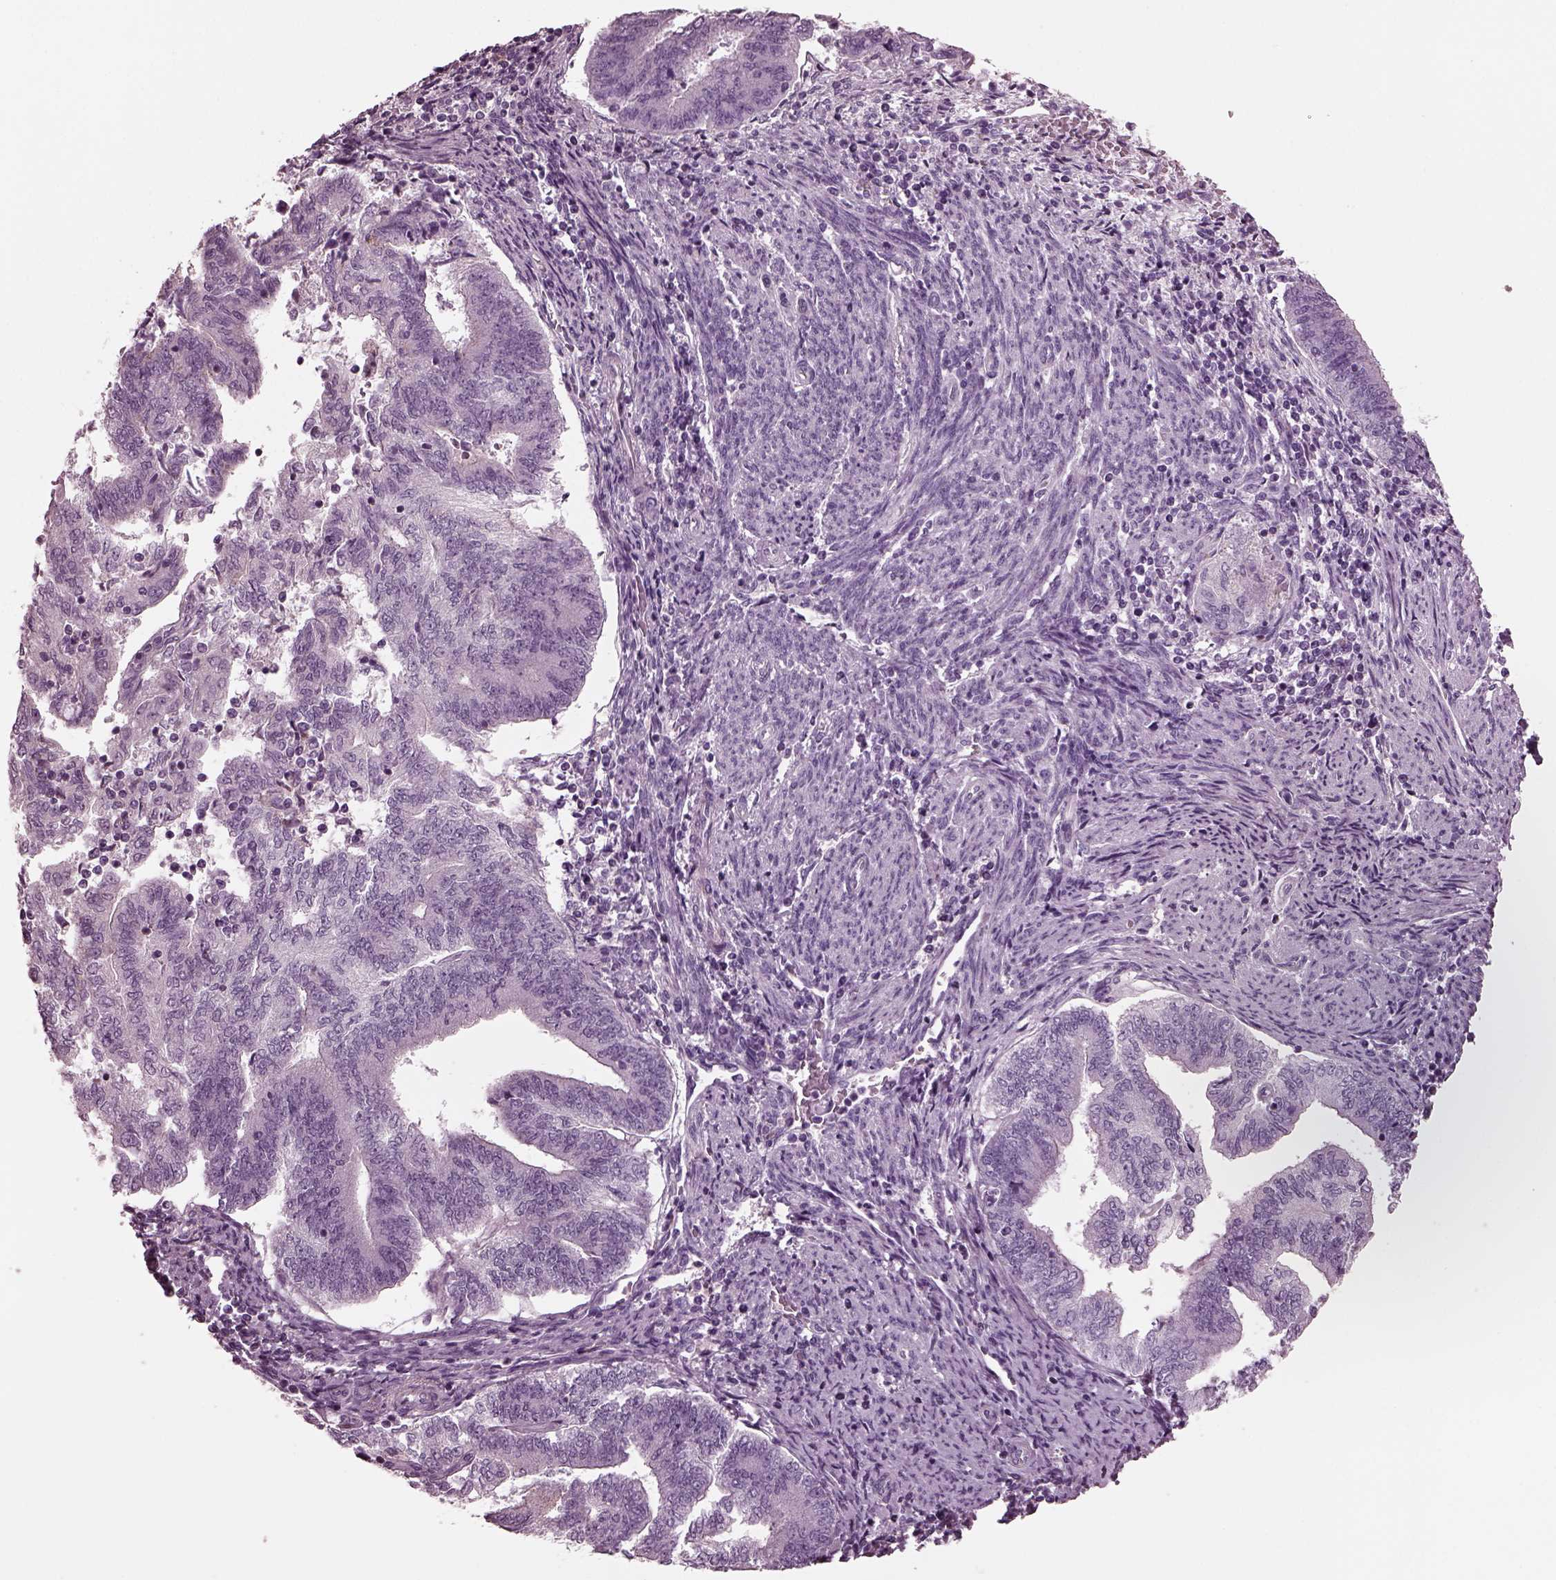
{"staining": {"intensity": "negative", "quantity": "none", "location": "none"}, "tissue": "endometrial cancer", "cell_type": "Tumor cells", "image_type": "cancer", "snomed": [{"axis": "morphology", "description": "Adenocarcinoma, NOS"}, {"axis": "topography", "description": "Endometrium"}], "caption": "Adenocarcinoma (endometrial) was stained to show a protein in brown. There is no significant staining in tumor cells.", "gene": "GDF11", "patient": {"sex": "female", "age": 65}}